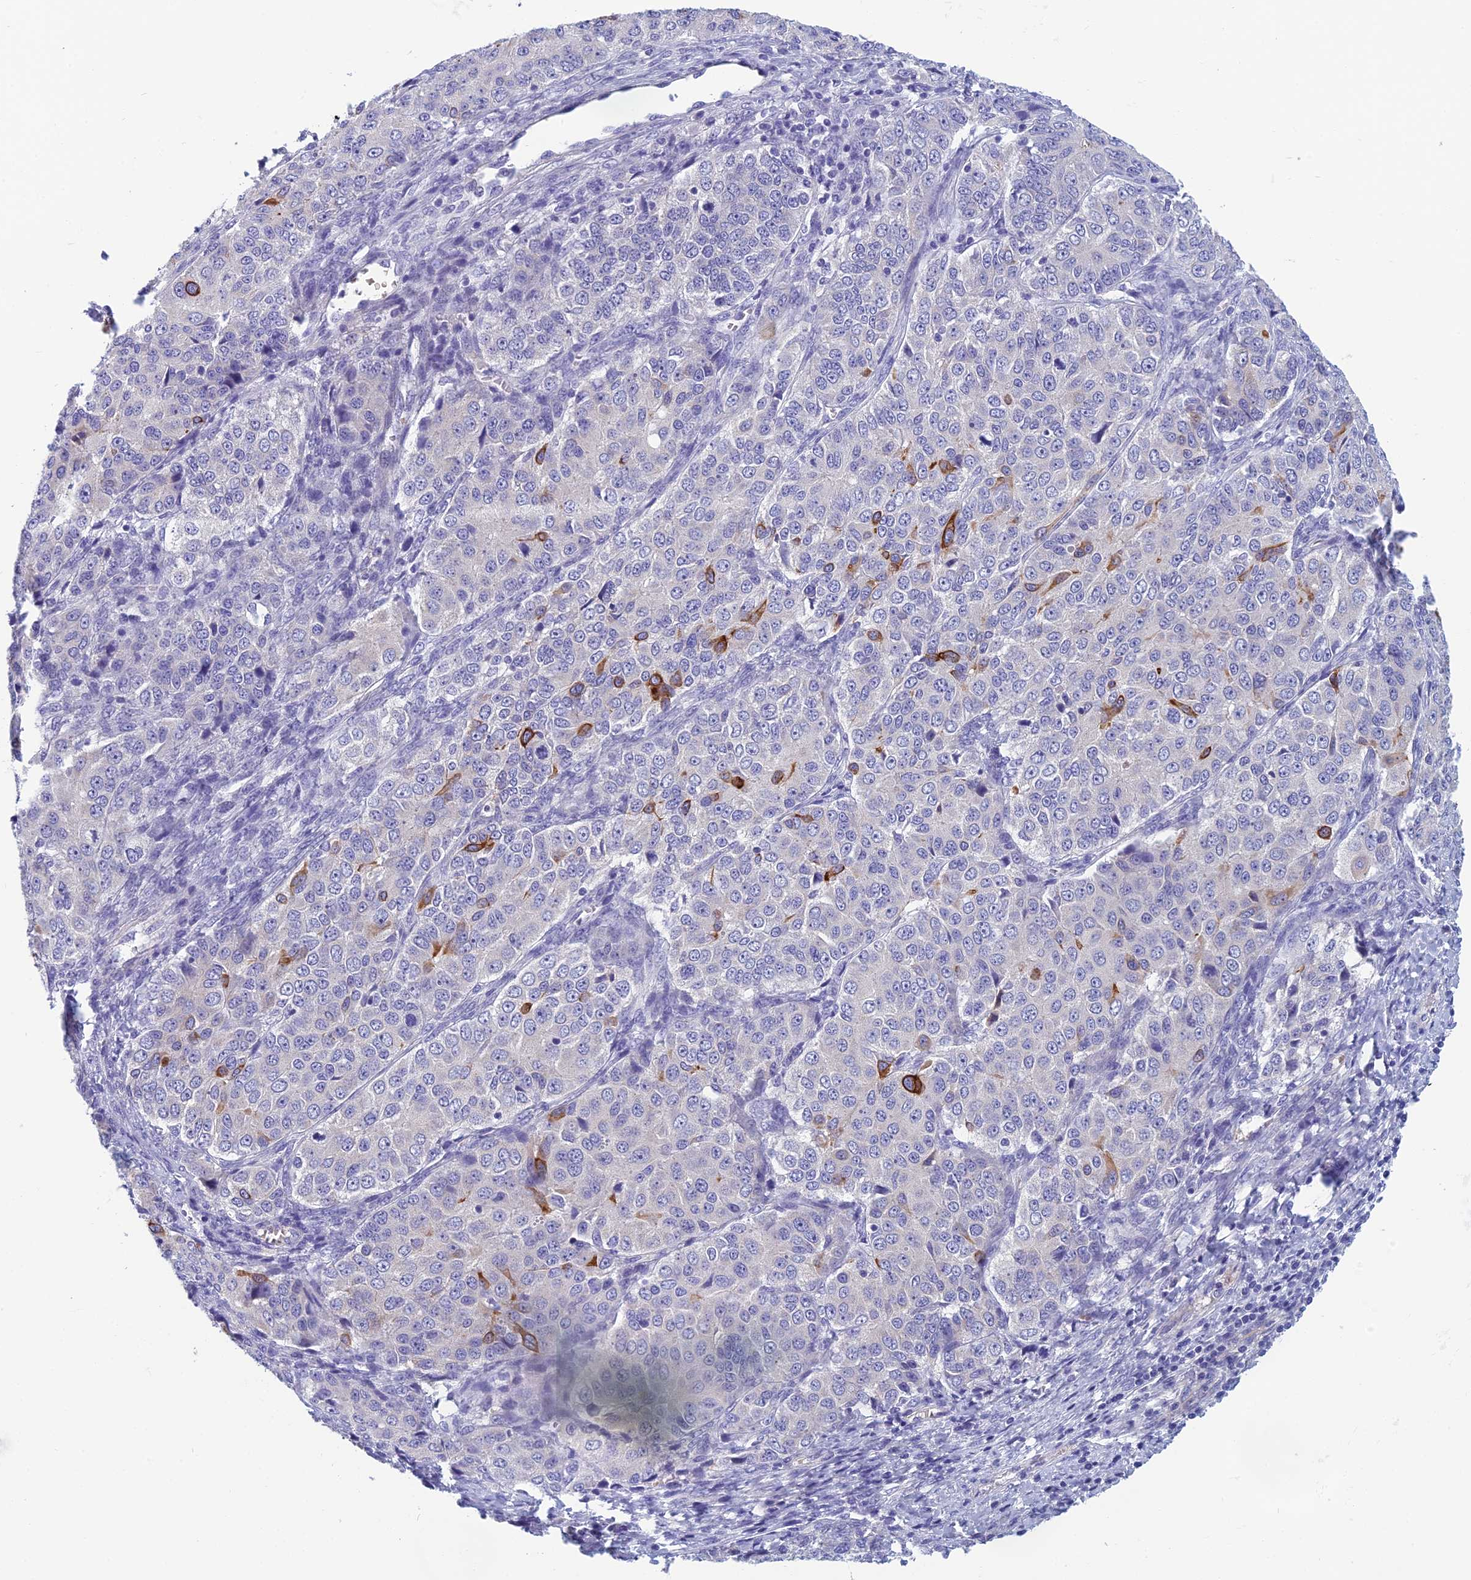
{"staining": {"intensity": "strong", "quantity": "<25%", "location": "cytoplasmic/membranous"}, "tissue": "ovarian cancer", "cell_type": "Tumor cells", "image_type": "cancer", "snomed": [{"axis": "morphology", "description": "Carcinoma, endometroid"}, {"axis": "topography", "description": "Ovary"}], "caption": "DAB immunohistochemical staining of human ovarian cancer (endometroid carcinoma) demonstrates strong cytoplasmic/membranous protein staining in about <25% of tumor cells.", "gene": "RBM41", "patient": {"sex": "female", "age": 51}}